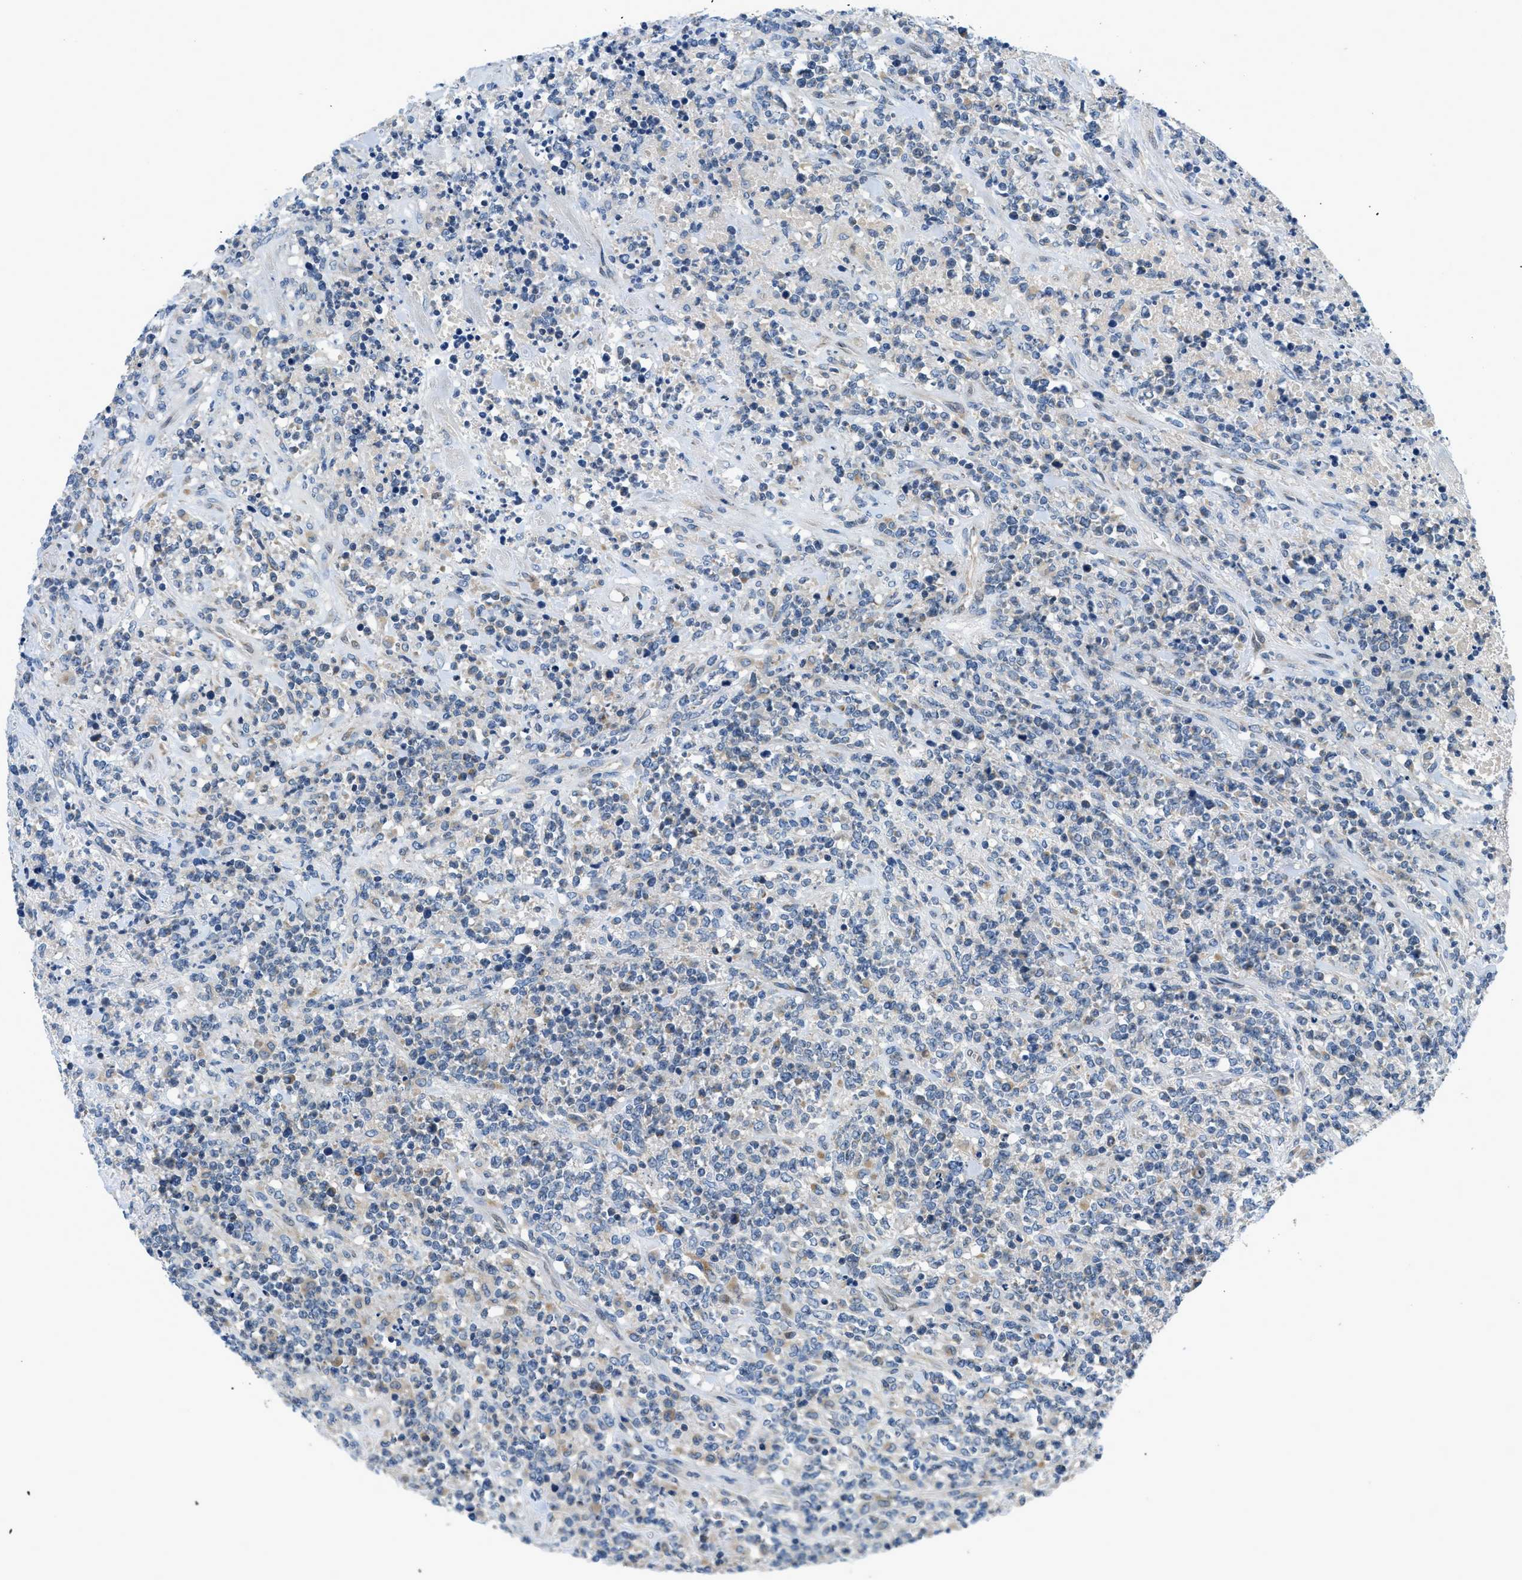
{"staining": {"intensity": "negative", "quantity": "none", "location": "none"}, "tissue": "lymphoma", "cell_type": "Tumor cells", "image_type": "cancer", "snomed": [{"axis": "morphology", "description": "Malignant lymphoma, non-Hodgkin's type, High grade"}, {"axis": "topography", "description": "Soft tissue"}], "caption": "The micrograph demonstrates no staining of tumor cells in high-grade malignant lymphoma, non-Hodgkin's type. (IHC, brightfield microscopy, high magnification).", "gene": "PNKD", "patient": {"sex": "male", "age": 18}}